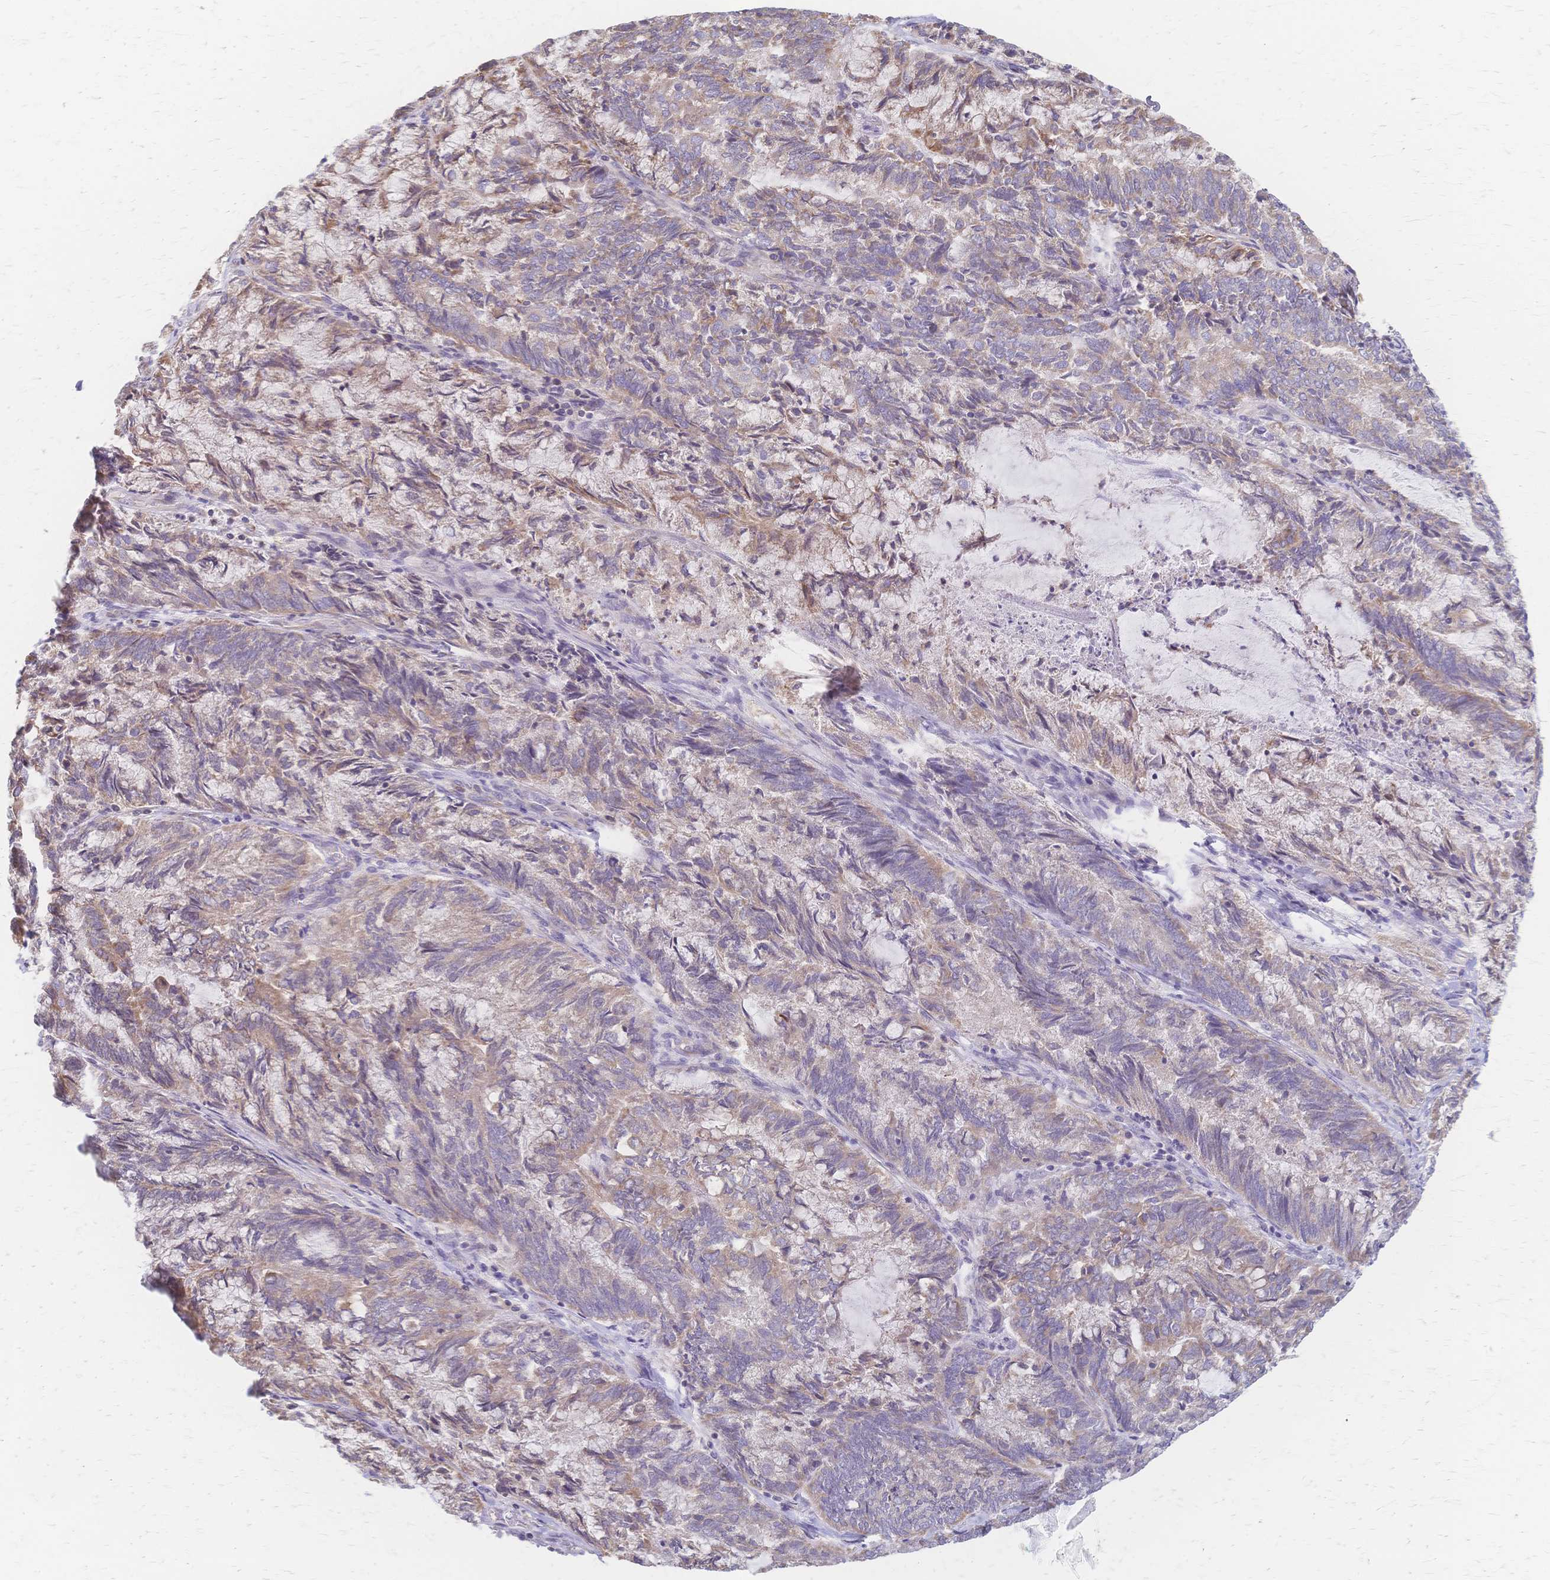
{"staining": {"intensity": "weak", "quantity": "<25%", "location": "cytoplasmic/membranous"}, "tissue": "endometrial cancer", "cell_type": "Tumor cells", "image_type": "cancer", "snomed": [{"axis": "morphology", "description": "Adenocarcinoma, NOS"}, {"axis": "topography", "description": "Endometrium"}], "caption": "DAB (3,3'-diaminobenzidine) immunohistochemical staining of human adenocarcinoma (endometrial) shows no significant positivity in tumor cells.", "gene": "CYB5A", "patient": {"sex": "female", "age": 80}}